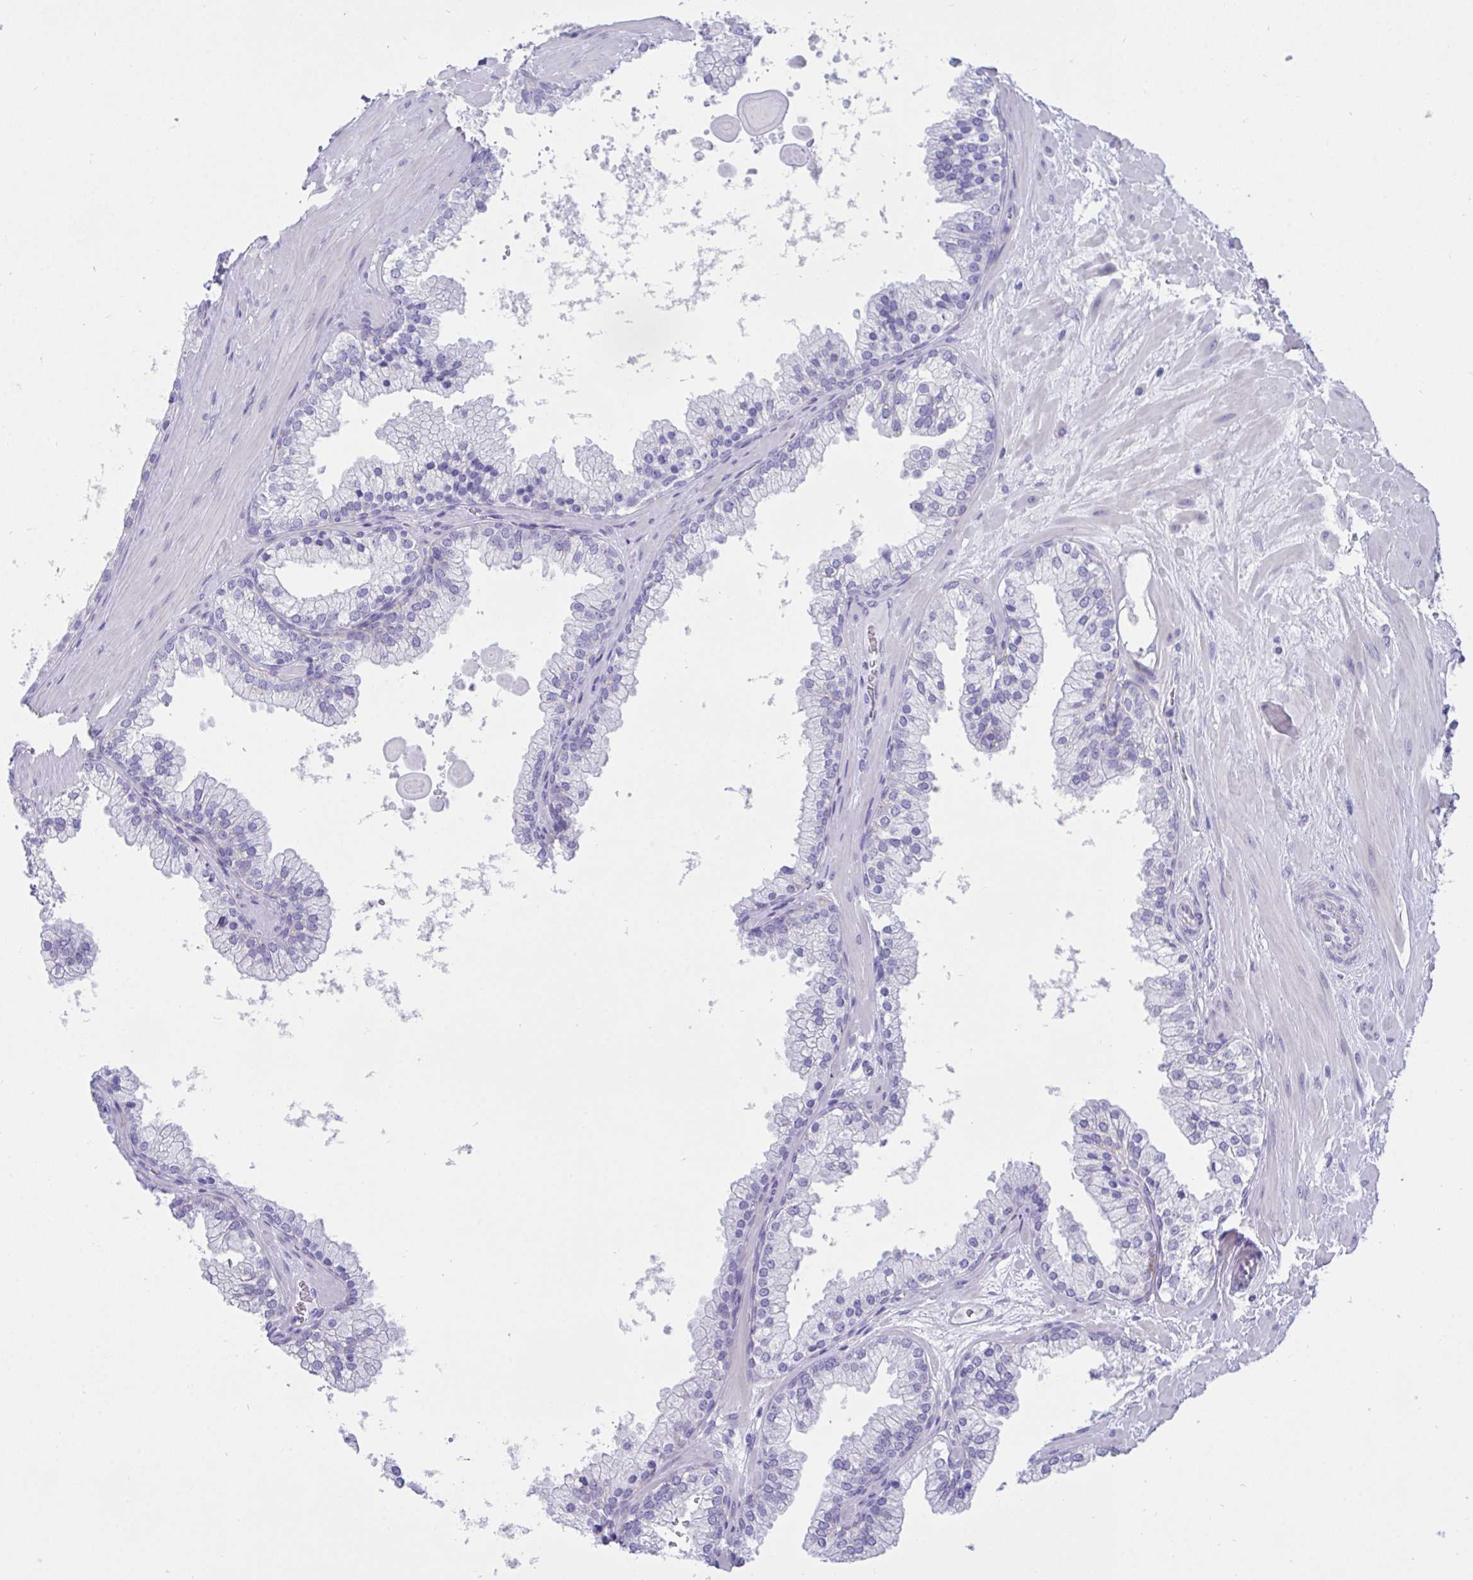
{"staining": {"intensity": "negative", "quantity": "none", "location": "none"}, "tissue": "prostate", "cell_type": "Glandular cells", "image_type": "normal", "snomed": [{"axis": "morphology", "description": "Normal tissue, NOS"}, {"axis": "topography", "description": "Prostate"}, {"axis": "topography", "description": "Peripheral nerve tissue"}], "caption": "This is a photomicrograph of immunohistochemistry (IHC) staining of unremarkable prostate, which shows no positivity in glandular cells. (DAB immunohistochemistry (IHC) visualized using brightfield microscopy, high magnification).", "gene": "TMEM106B", "patient": {"sex": "male", "age": 61}}